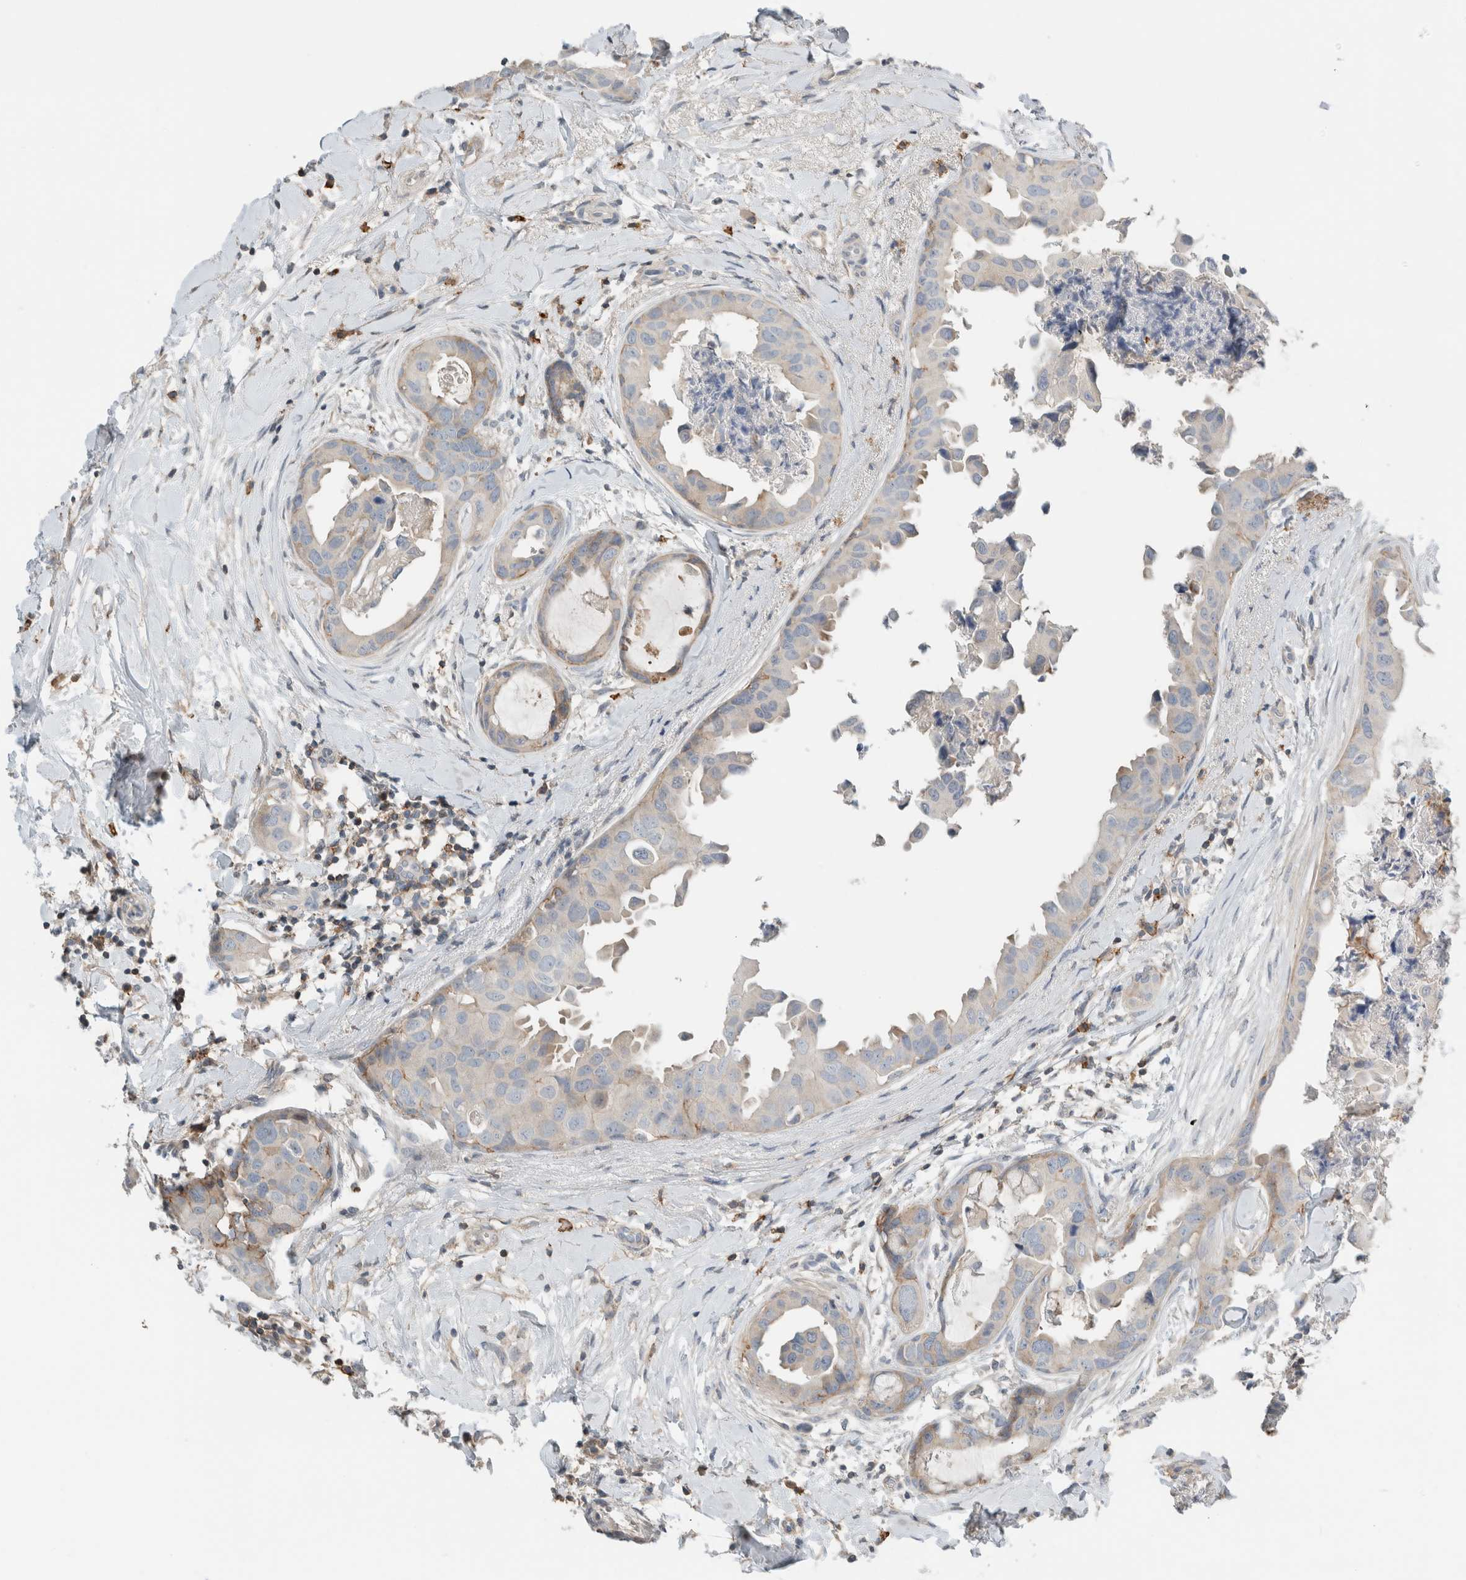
{"staining": {"intensity": "weak", "quantity": "<25%", "location": "cytoplasmic/membranous"}, "tissue": "breast cancer", "cell_type": "Tumor cells", "image_type": "cancer", "snomed": [{"axis": "morphology", "description": "Duct carcinoma"}, {"axis": "topography", "description": "Breast"}], "caption": "DAB (3,3'-diaminobenzidine) immunohistochemical staining of invasive ductal carcinoma (breast) demonstrates no significant staining in tumor cells.", "gene": "ERCC6L2", "patient": {"sex": "female", "age": 40}}